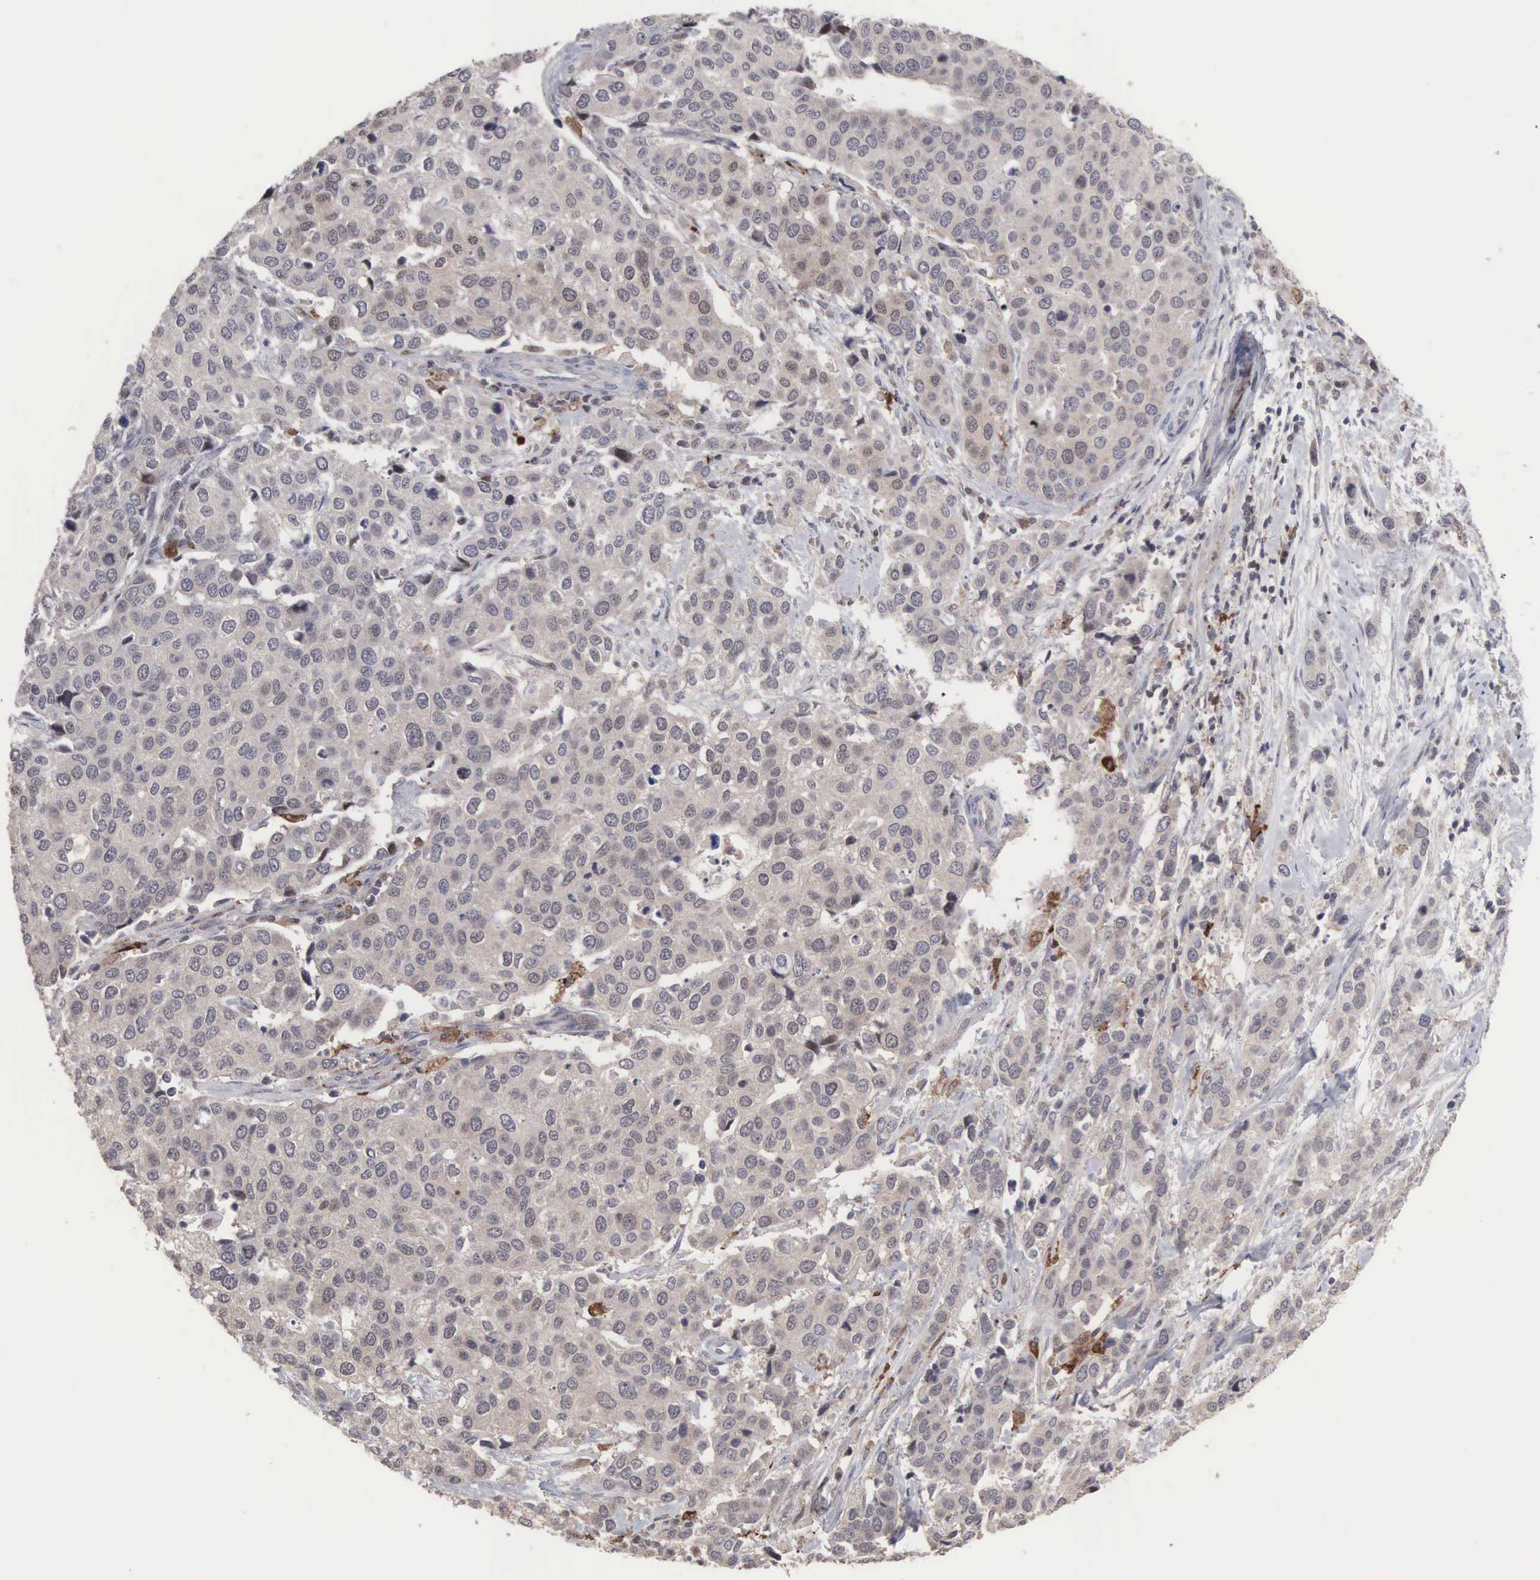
{"staining": {"intensity": "weak", "quantity": "25%-75%", "location": "cytoplasmic/membranous"}, "tissue": "cervical cancer", "cell_type": "Tumor cells", "image_type": "cancer", "snomed": [{"axis": "morphology", "description": "Squamous cell carcinoma, NOS"}, {"axis": "topography", "description": "Cervix"}], "caption": "Immunohistochemistry (IHC) of squamous cell carcinoma (cervical) demonstrates low levels of weak cytoplasmic/membranous positivity in about 25%-75% of tumor cells.", "gene": "ACOT4", "patient": {"sex": "female", "age": 54}}